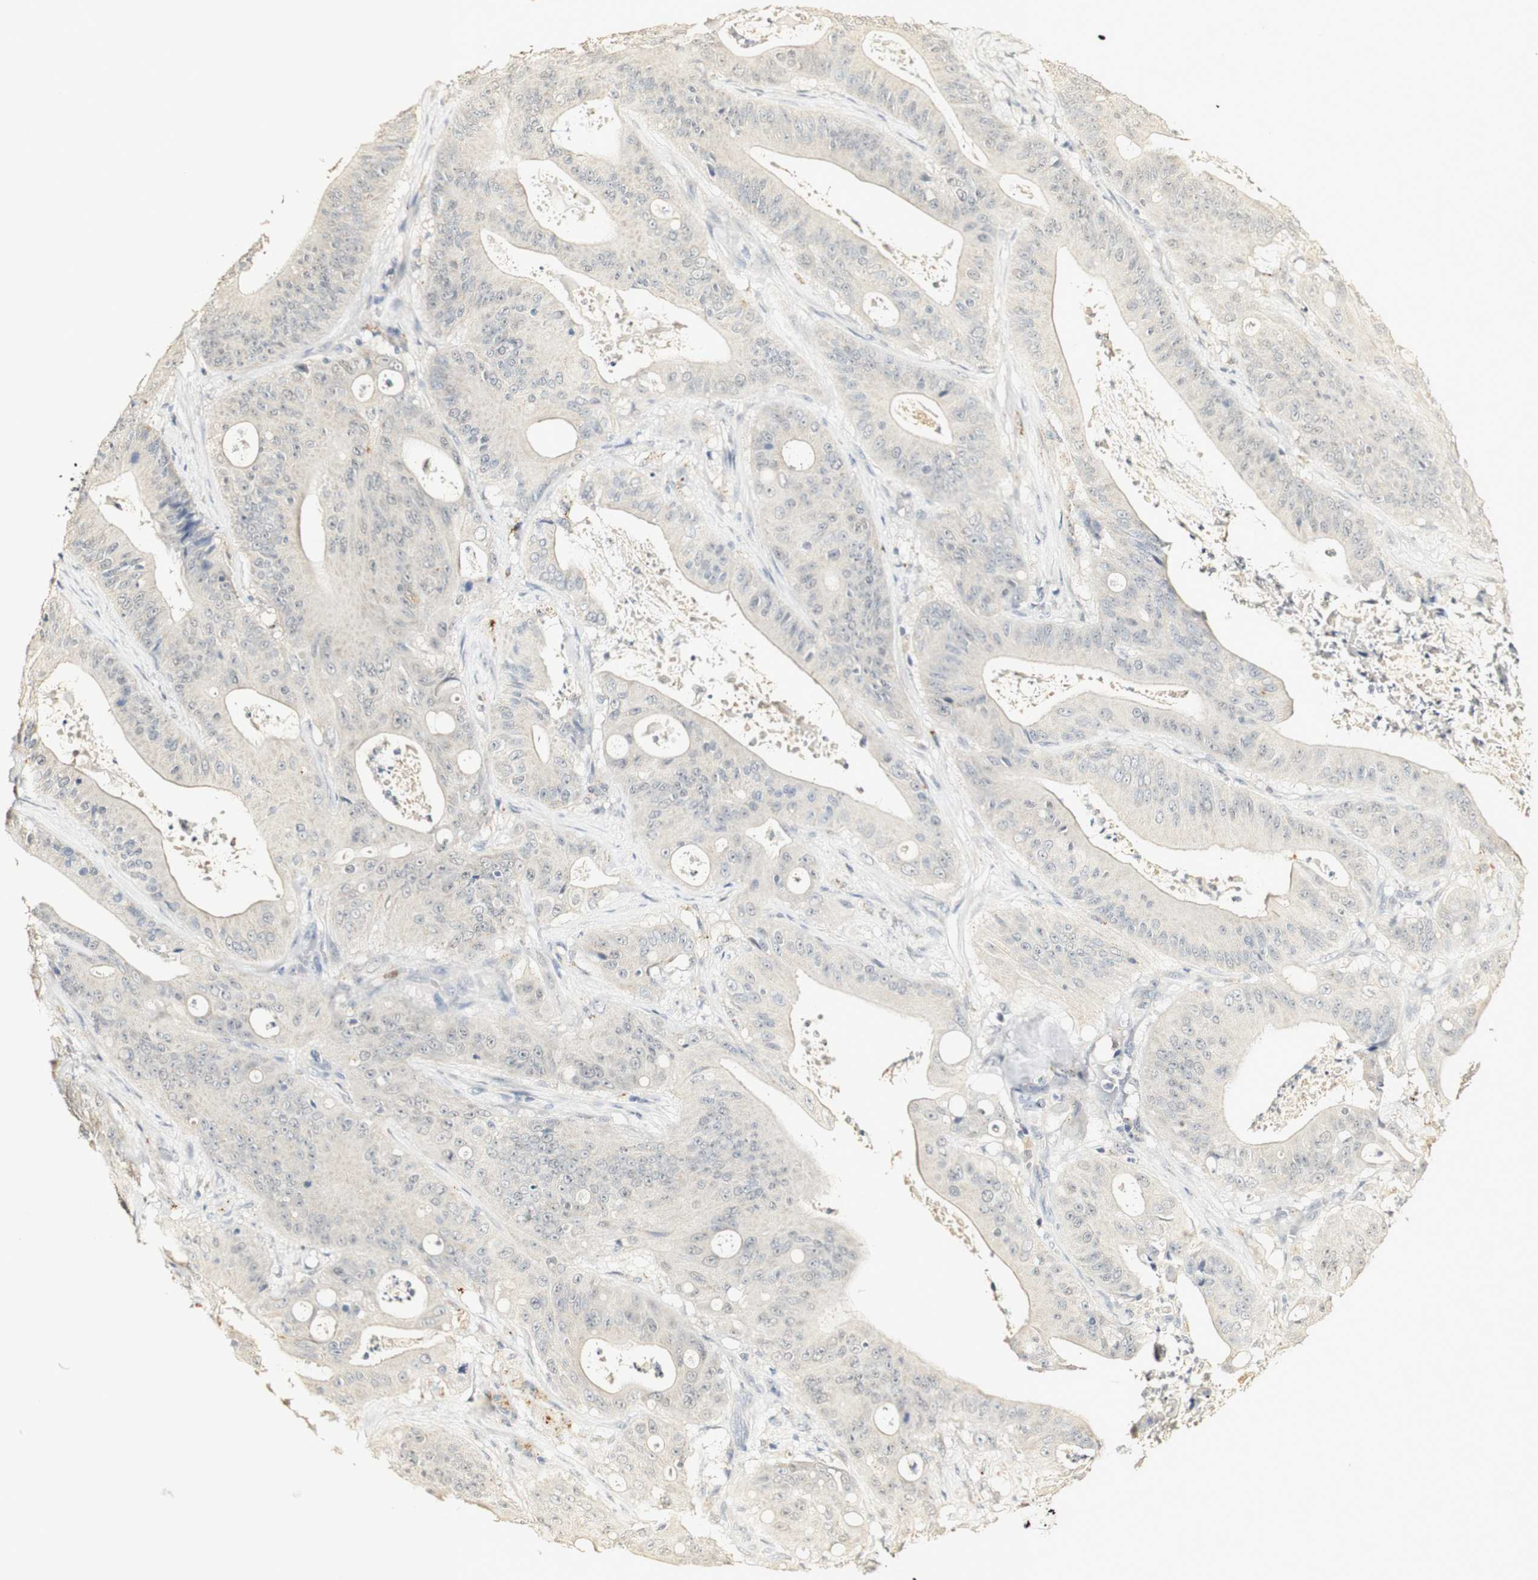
{"staining": {"intensity": "weak", "quantity": "<25%", "location": "cytoplasmic/membranous"}, "tissue": "pancreatic cancer", "cell_type": "Tumor cells", "image_type": "cancer", "snomed": [{"axis": "morphology", "description": "Normal tissue, NOS"}, {"axis": "topography", "description": "Lymph node"}], "caption": "Immunohistochemistry (IHC) histopathology image of pancreatic cancer stained for a protein (brown), which demonstrates no staining in tumor cells.", "gene": "SYT7", "patient": {"sex": "male", "age": 62}}